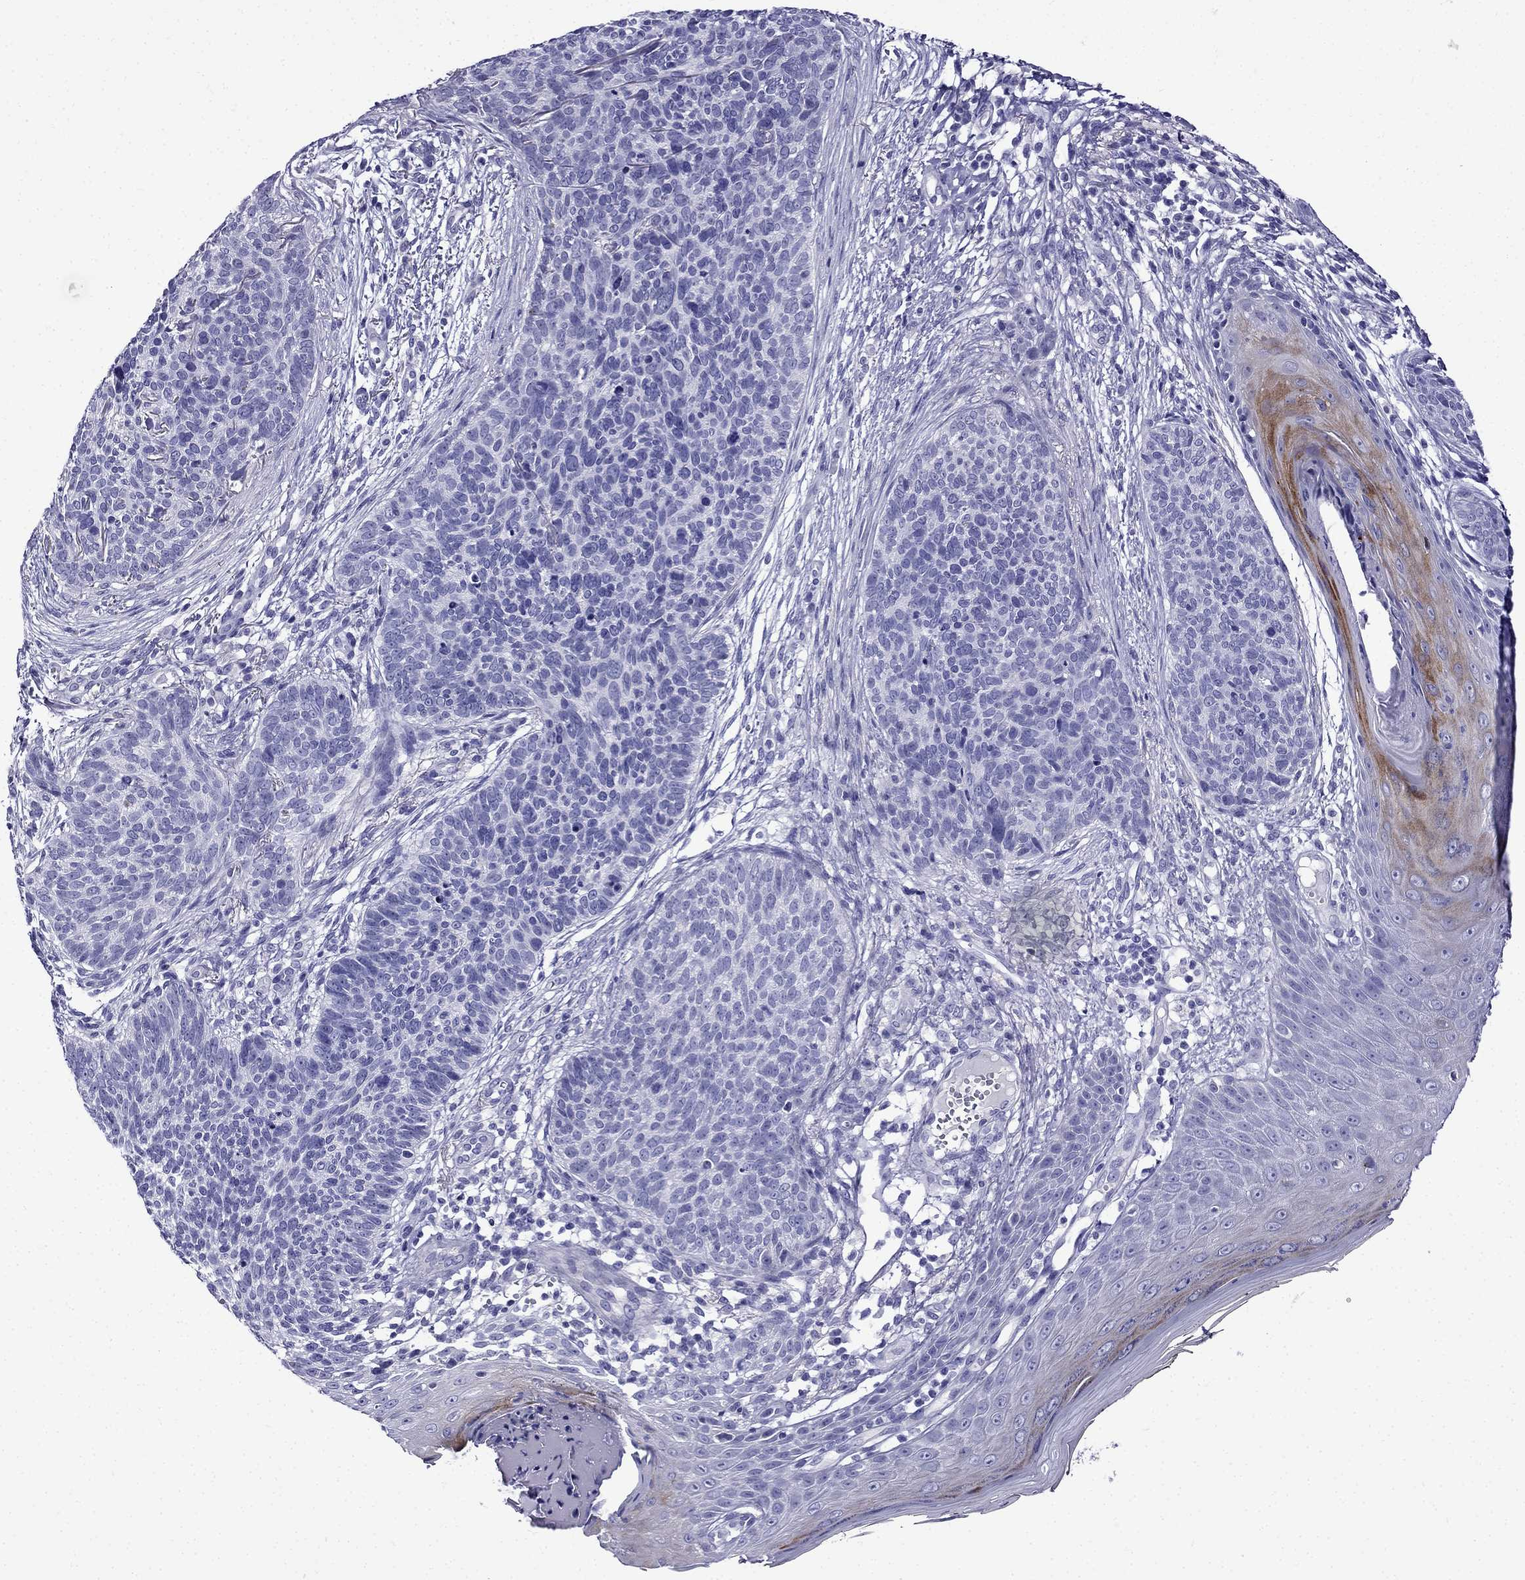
{"staining": {"intensity": "negative", "quantity": "none", "location": "none"}, "tissue": "skin cancer", "cell_type": "Tumor cells", "image_type": "cancer", "snomed": [{"axis": "morphology", "description": "Basal cell carcinoma"}, {"axis": "topography", "description": "Skin"}], "caption": "DAB (3,3'-diaminobenzidine) immunohistochemical staining of human skin cancer (basal cell carcinoma) exhibits no significant expression in tumor cells. (DAB immunohistochemistry visualized using brightfield microscopy, high magnification).", "gene": "ERC2", "patient": {"sex": "male", "age": 64}}